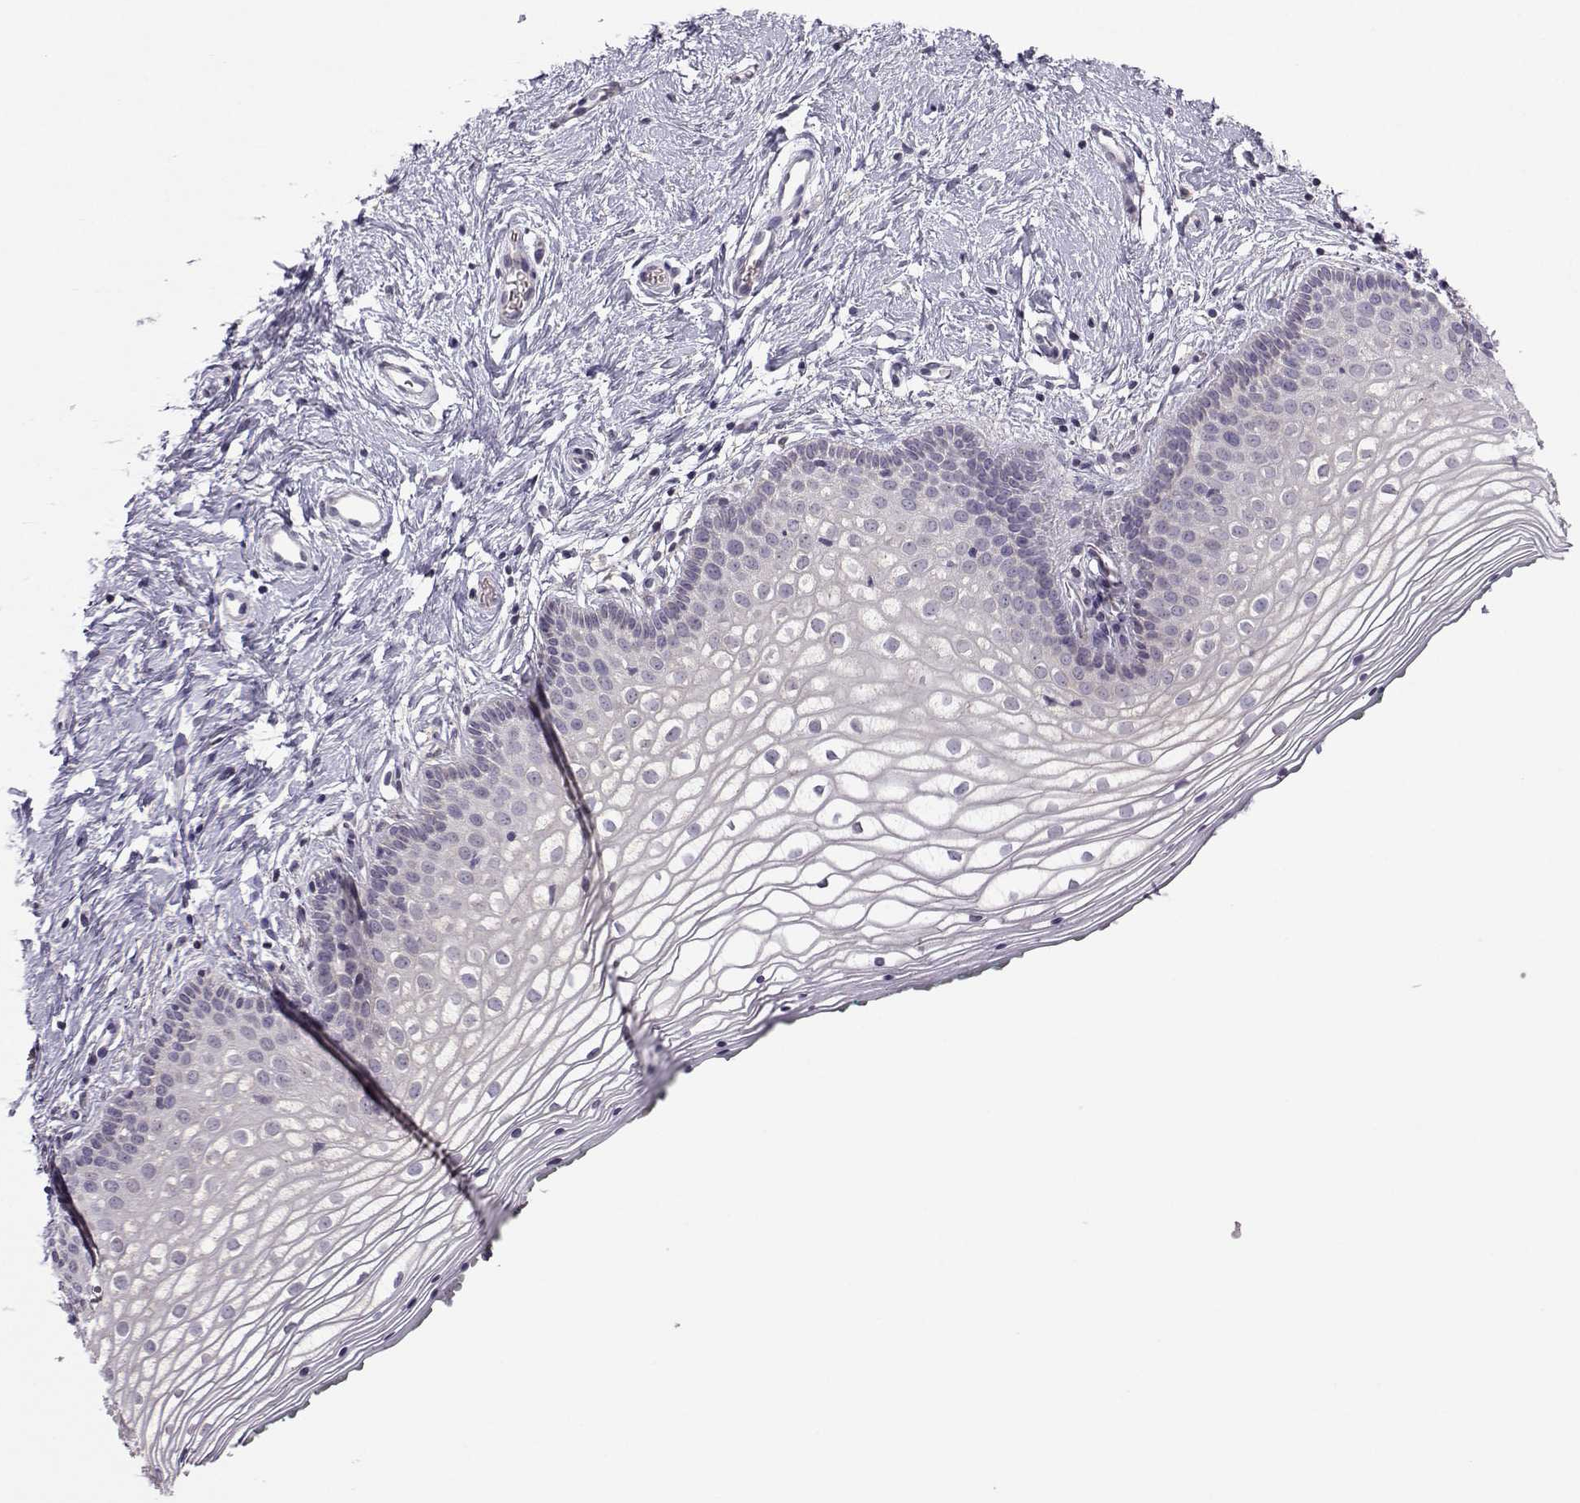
{"staining": {"intensity": "negative", "quantity": "none", "location": "none"}, "tissue": "vagina", "cell_type": "Squamous epithelial cells", "image_type": "normal", "snomed": [{"axis": "morphology", "description": "Normal tissue, NOS"}, {"axis": "topography", "description": "Vagina"}], "caption": "Immunohistochemistry (IHC) photomicrograph of benign vagina: vagina stained with DAB exhibits no significant protein staining in squamous epithelial cells.", "gene": "FCAMR", "patient": {"sex": "female", "age": 36}}